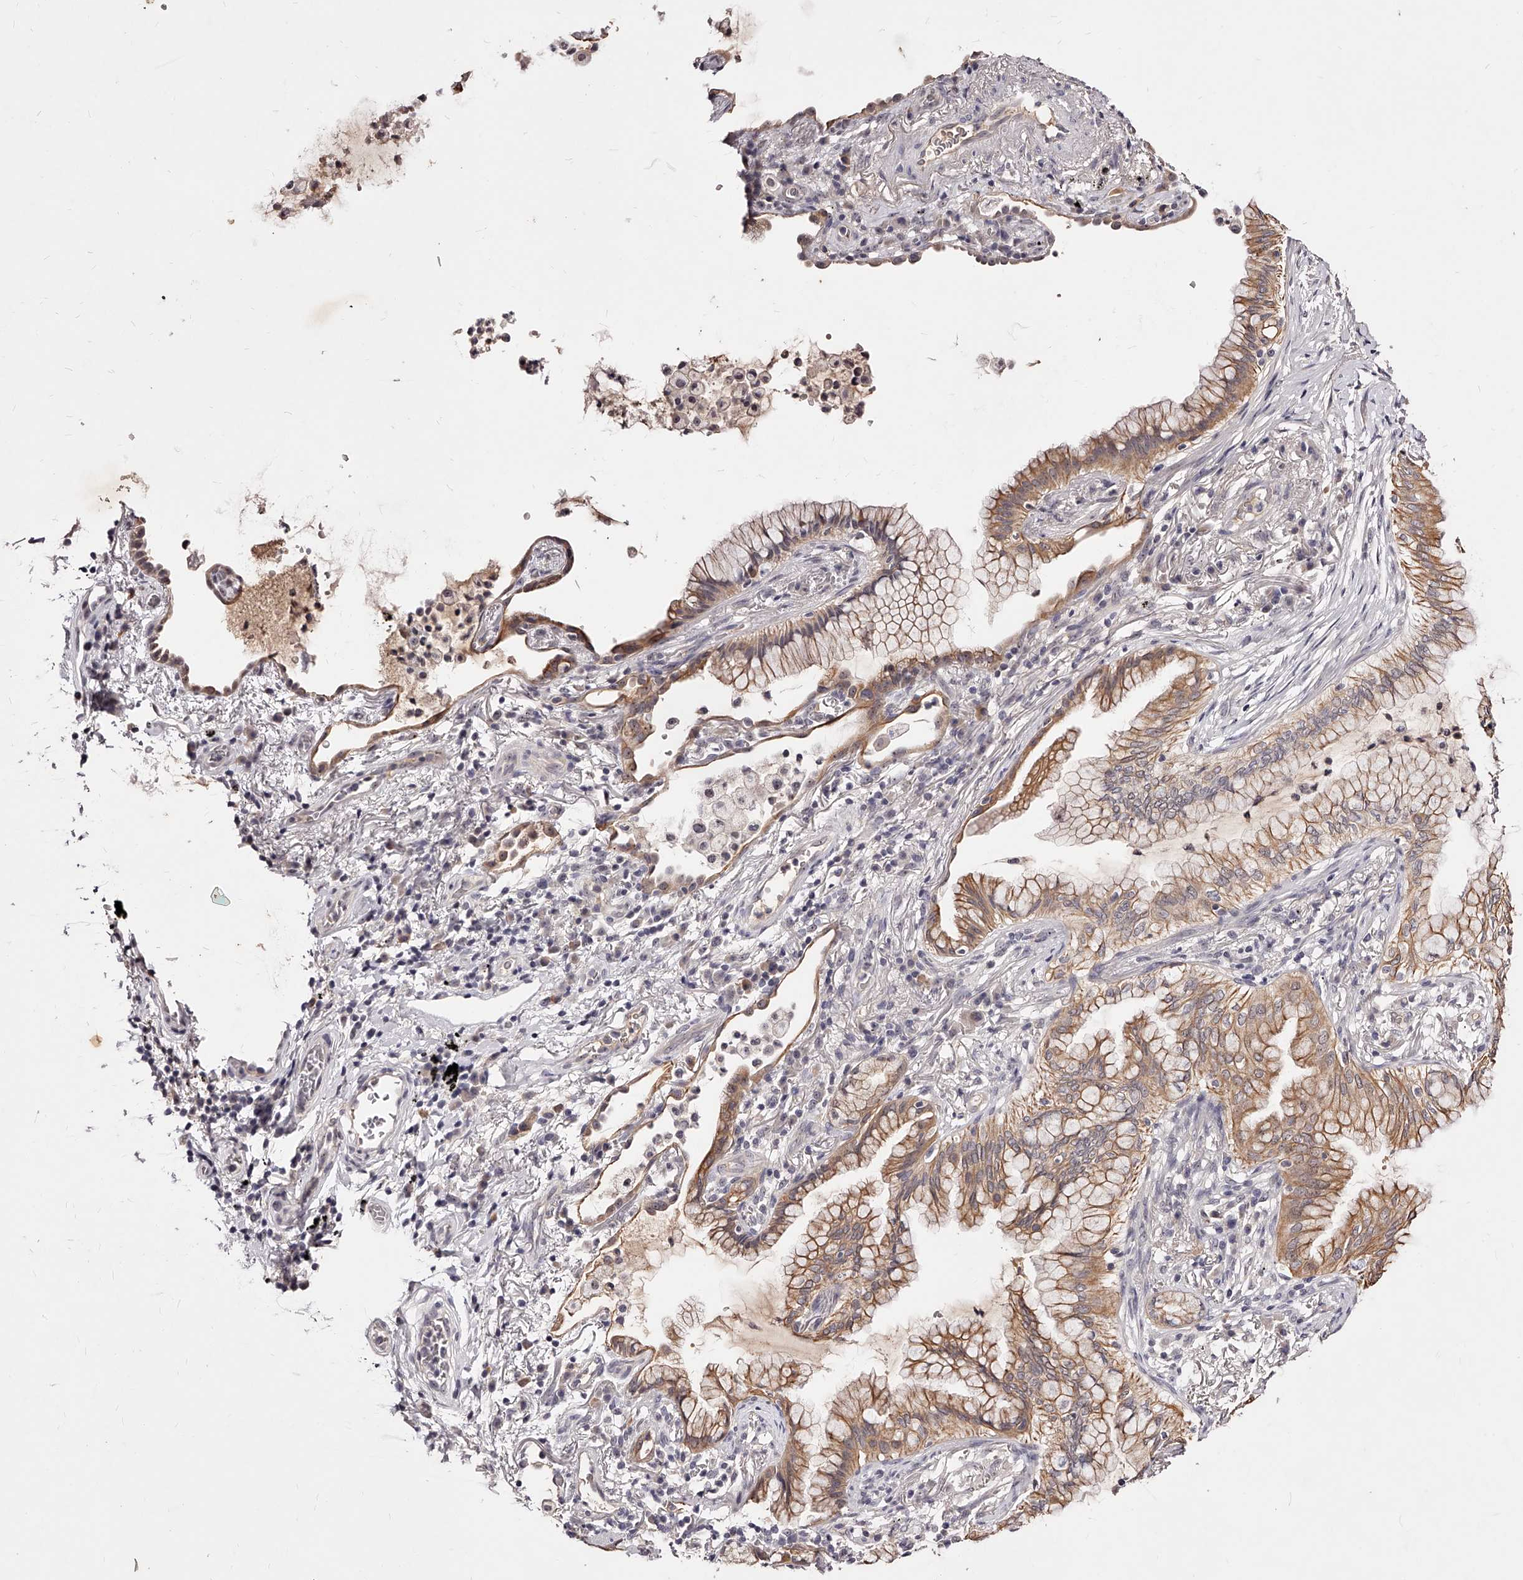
{"staining": {"intensity": "moderate", "quantity": ">75%", "location": "cytoplasmic/membranous"}, "tissue": "lung cancer", "cell_type": "Tumor cells", "image_type": "cancer", "snomed": [{"axis": "morphology", "description": "Adenocarcinoma, NOS"}, {"axis": "topography", "description": "Lung"}], "caption": "Human adenocarcinoma (lung) stained with a brown dye exhibits moderate cytoplasmic/membranous positive positivity in approximately >75% of tumor cells.", "gene": "PHACTR1", "patient": {"sex": "female", "age": 70}}